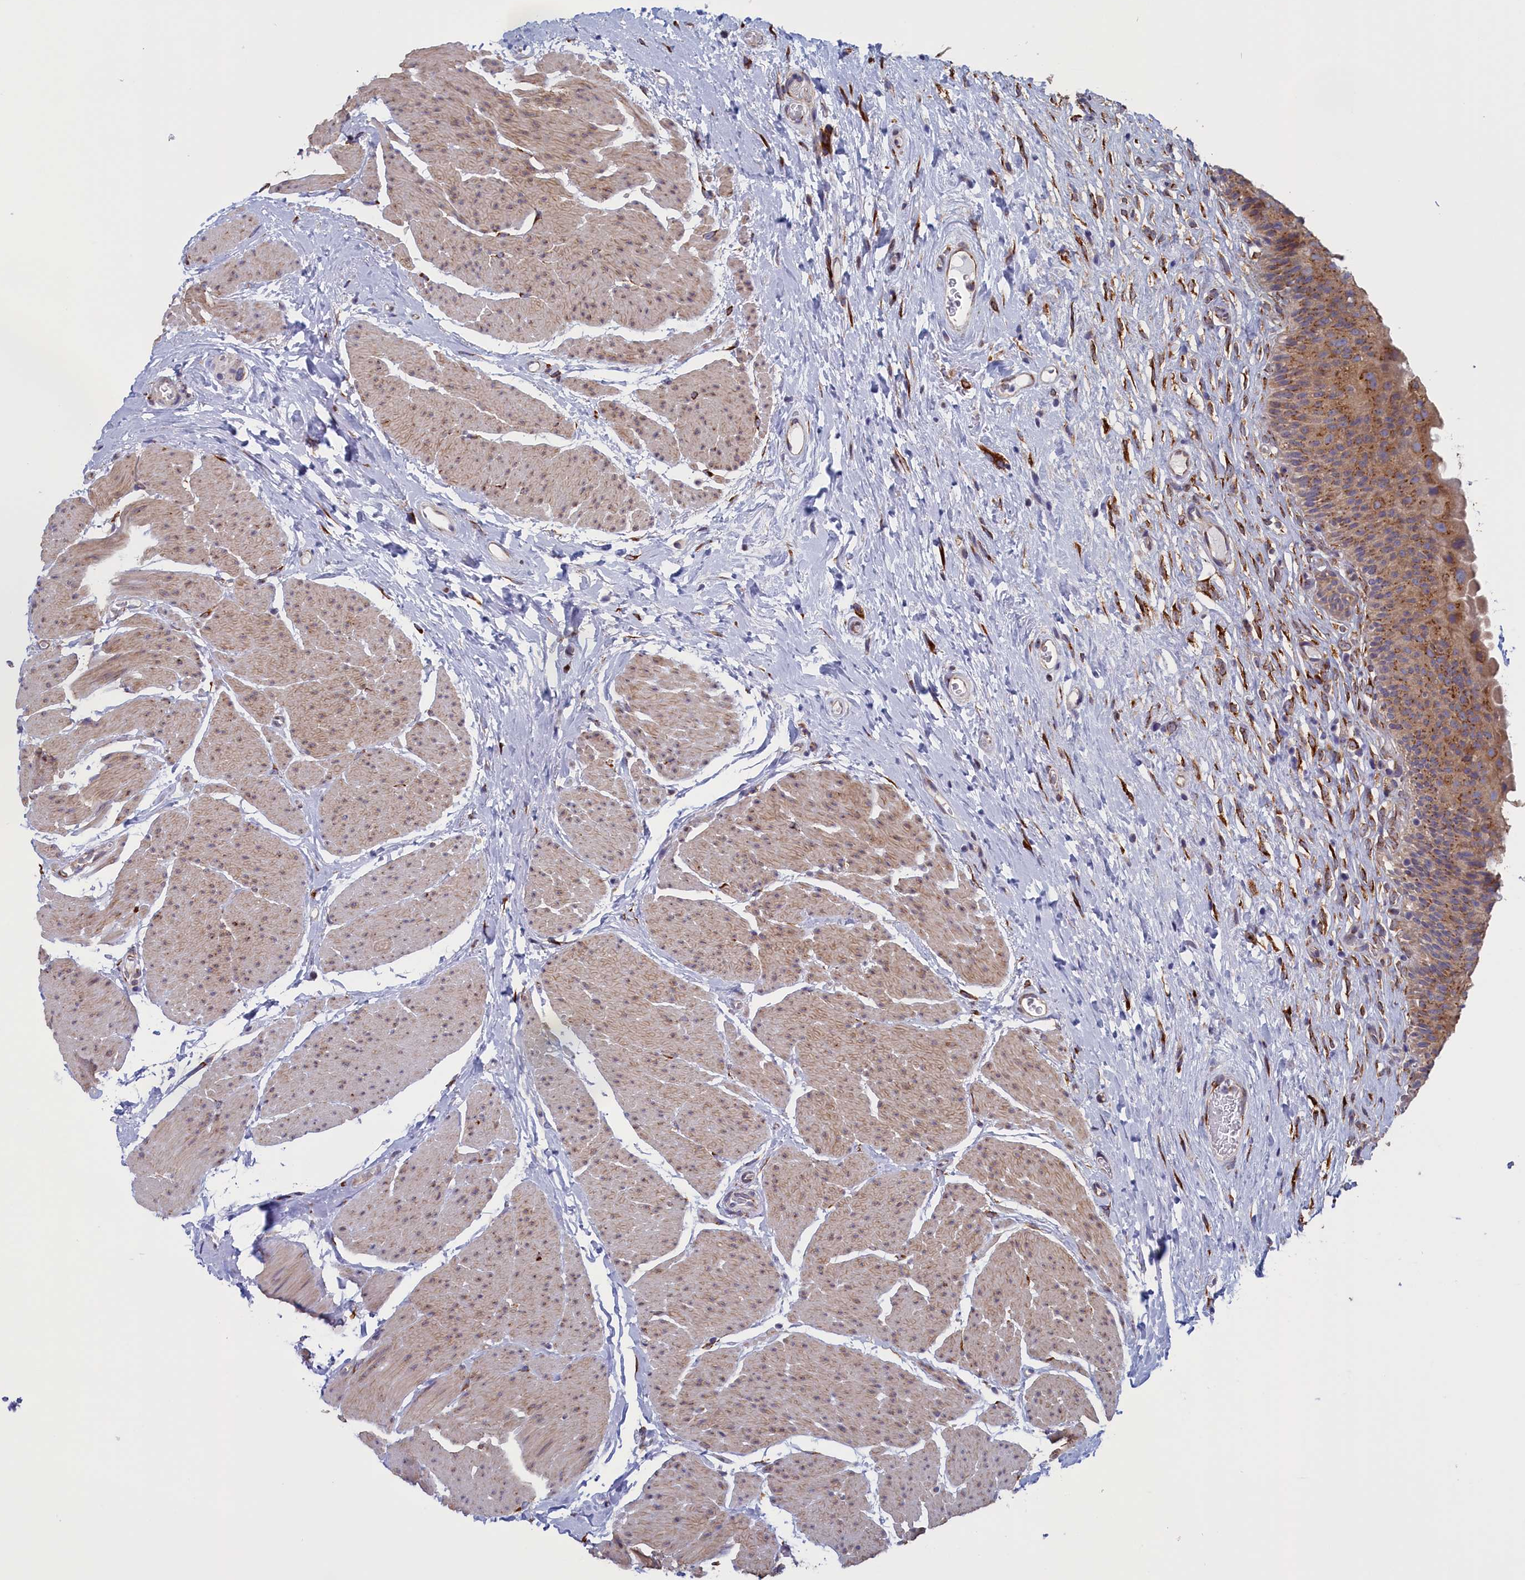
{"staining": {"intensity": "moderate", "quantity": ">75%", "location": "cytoplasmic/membranous"}, "tissue": "urinary bladder", "cell_type": "Urothelial cells", "image_type": "normal", "snomed": [{"axis": "morphology", "description": "Normal tissue, NOS"}, {"axis": "topography", "description": "Urinary bladder"}], "caption": "Immunohistochemistry (IHC) micrograph of normal human urinary bladder stained for a protein (brown), which exhibits medium levels of moderate cytoplasmic/membranous expression in about >75% of urothelial cells.", "gene": "CCDC68", "patient": {"sex": "male", "age": 74}}